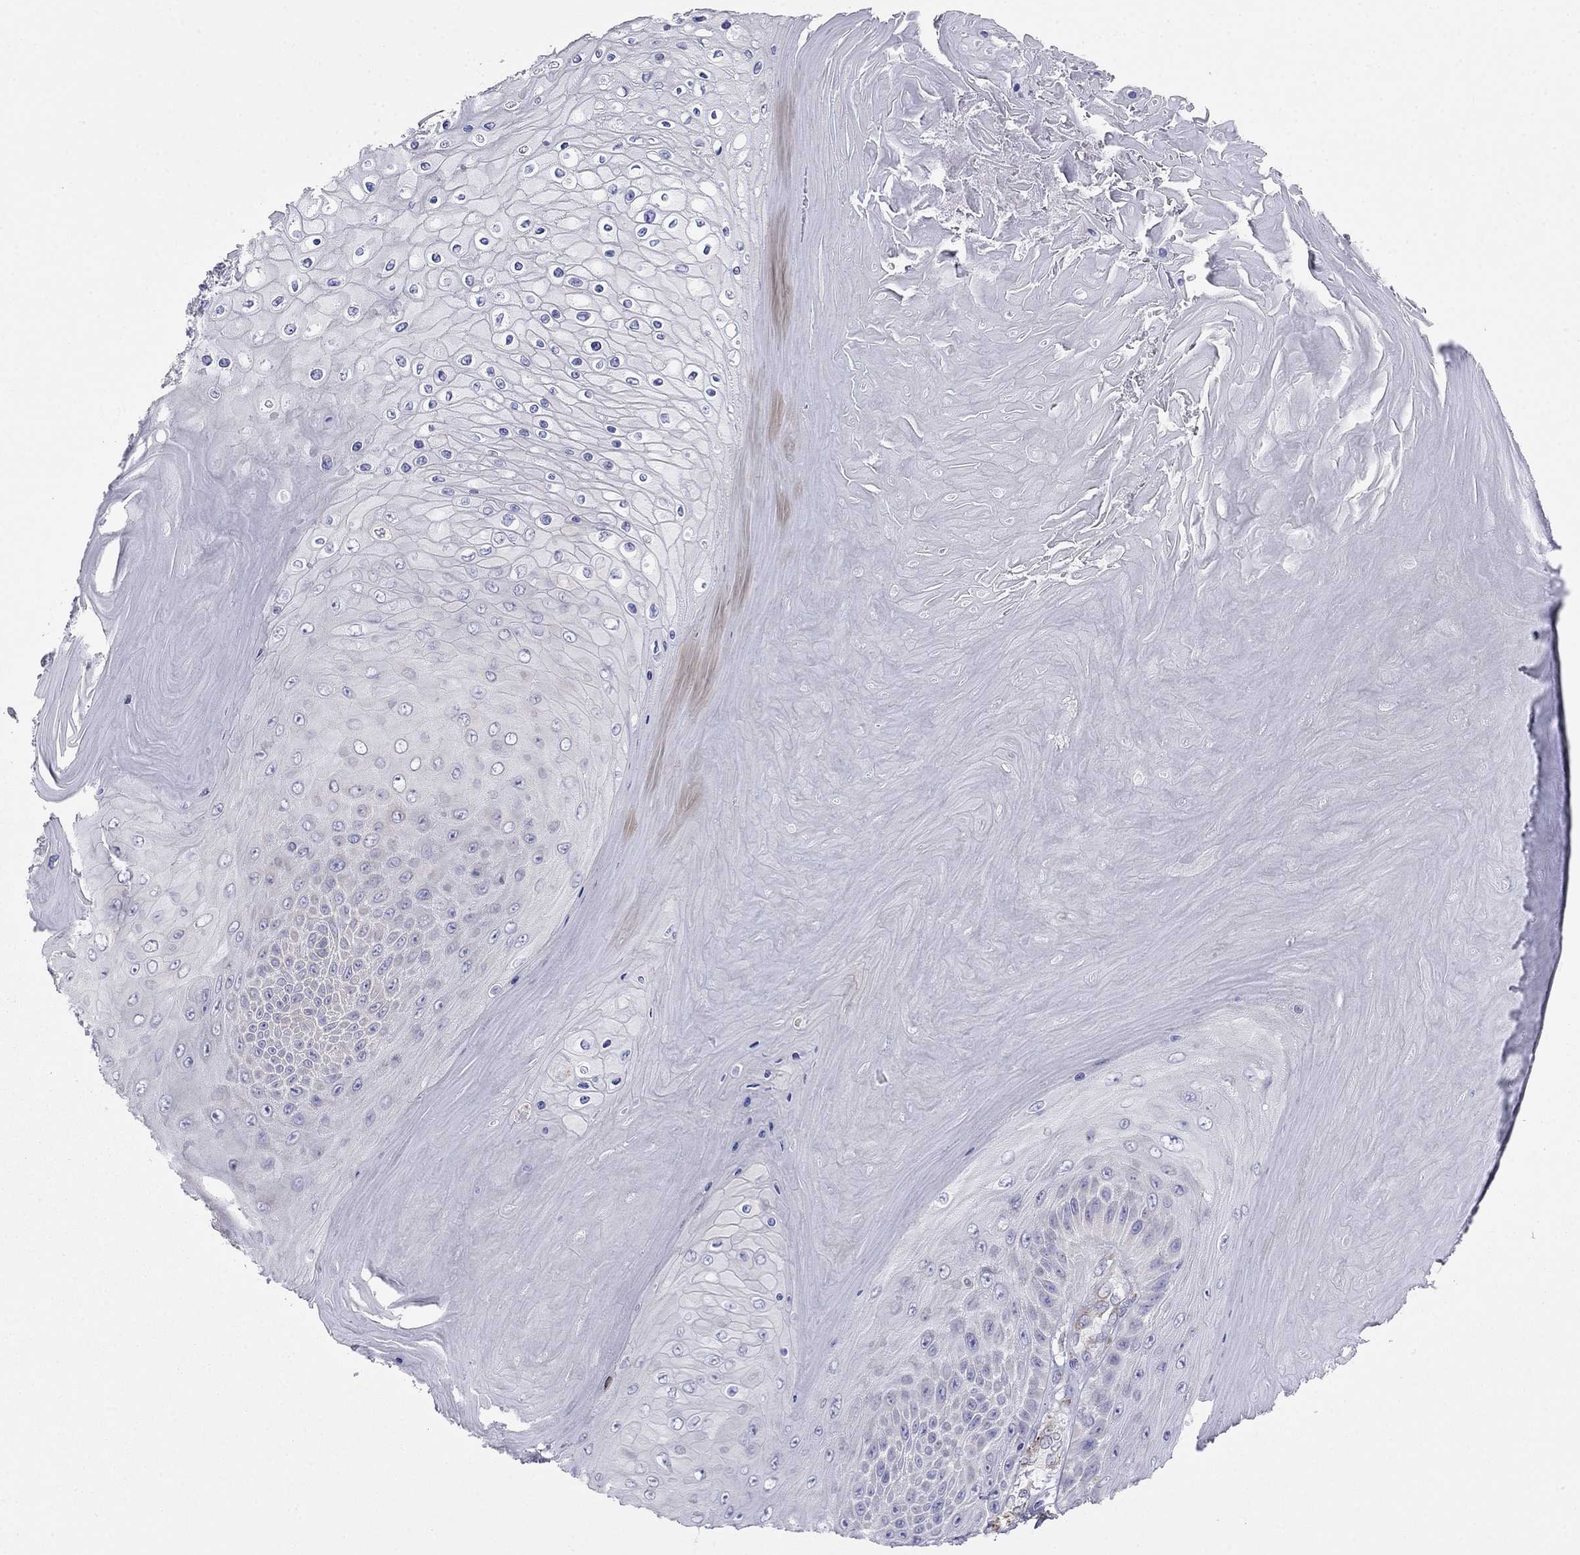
{"staining": {"intensity": "negative", "quantity": "none", "location": "none"}, "tissue": "skin cancer", "cell_type": "Tumor cells", "image_type": "cancer", "snomed": [{"axis": "morphology", "description": "Squamous cell carcinoma, NOS"}, {"axis": "topography", "description": "Skin"}], "caption": "This is an immunohistochemistry micrograph of skin cancer (squamous cell carcinoma). There is no staining in tumor cells.", "gene": "LONRF2", "patient": {"sex": "male", "age": 62}}